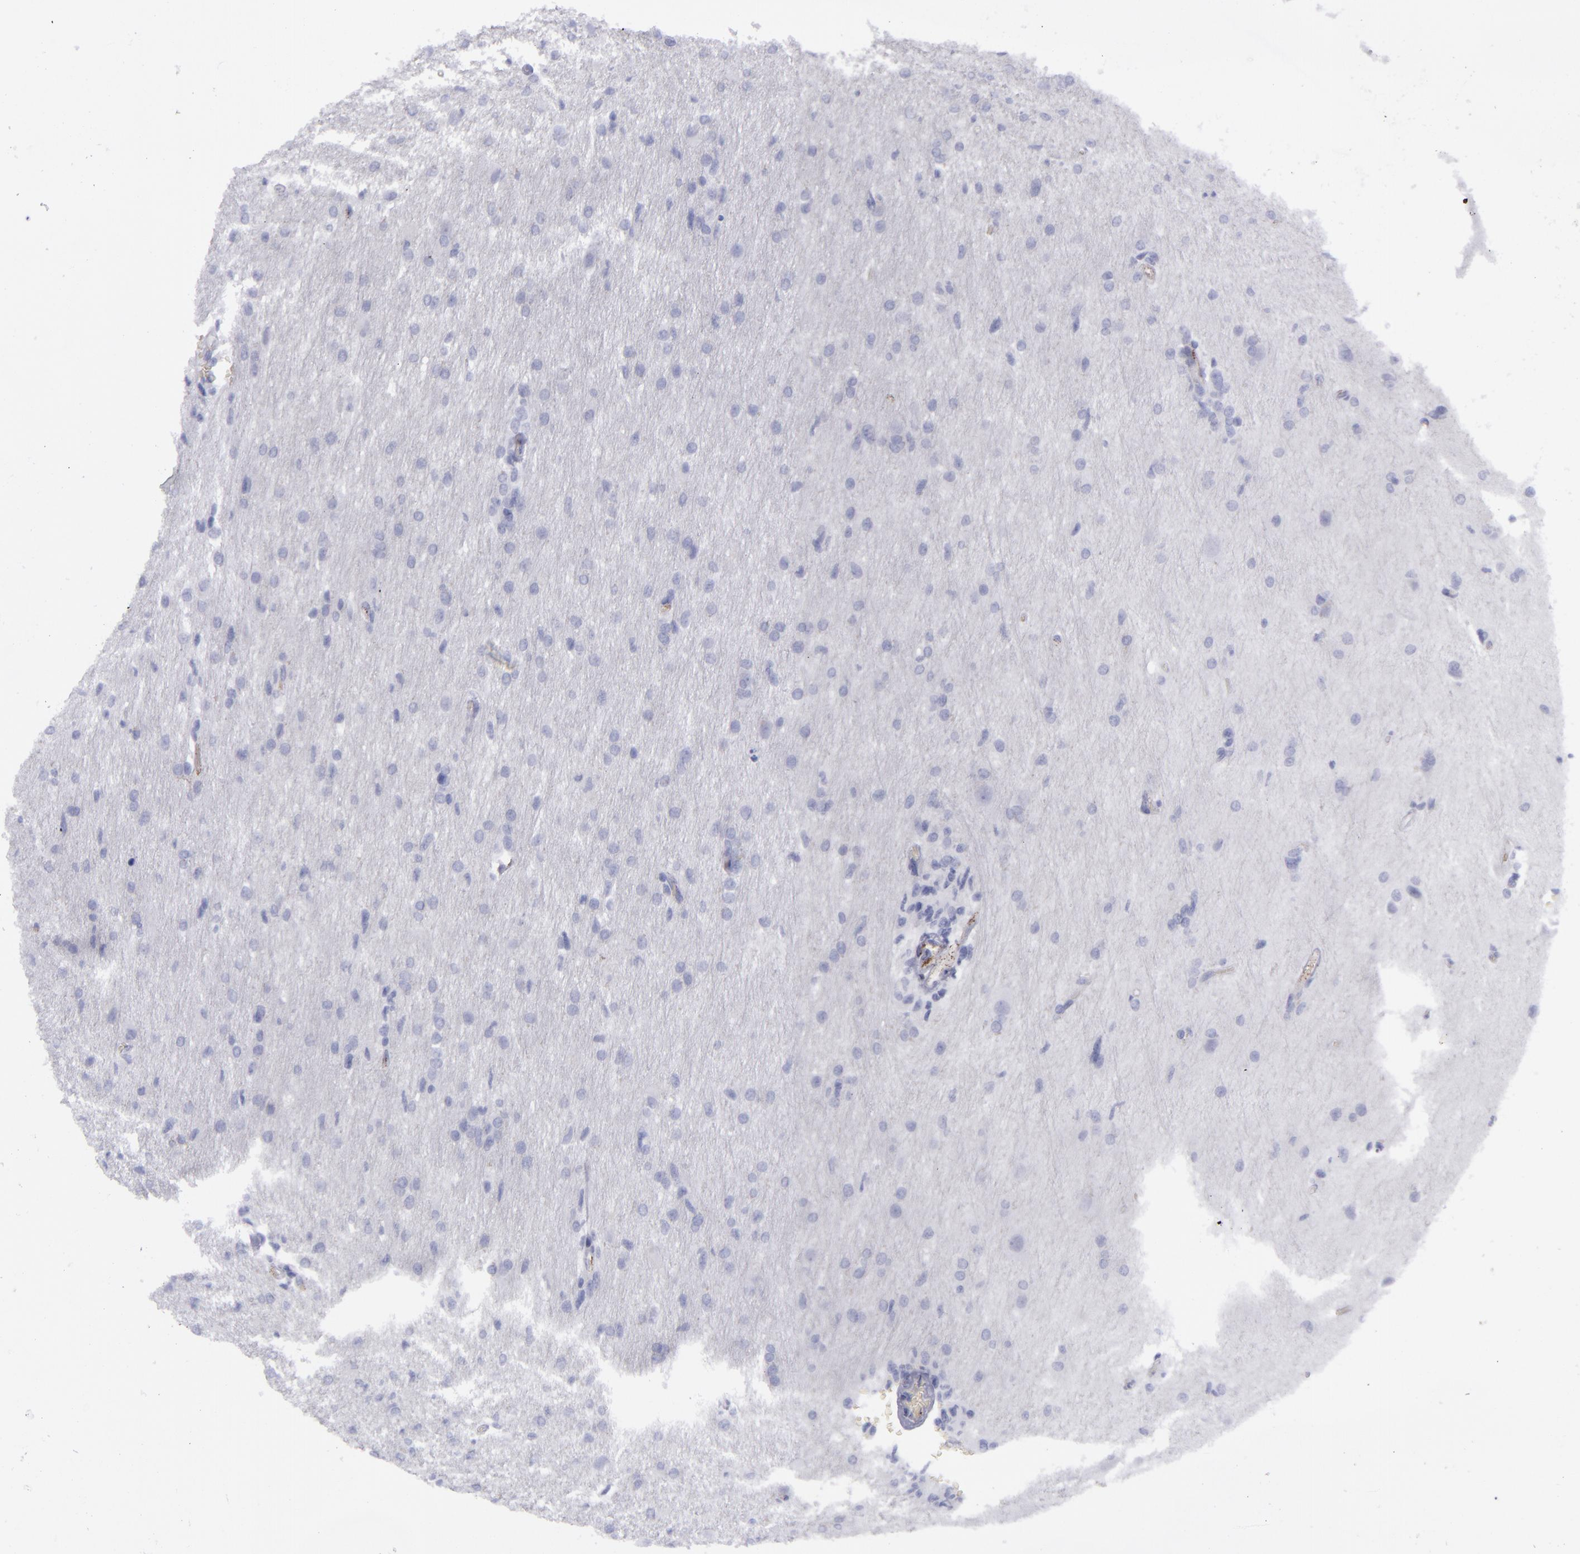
{"staining": {"intensity": "negative", "quantity": "none", "location": "none"}, "tissue": "glioma", "cell_type": "Tumor cells", "image_type": "cancer", "snomed": [{"axis": "morphology", "description": "Glioma, malignant, High grade"}, {"axis": "topography", "description": "Brain"}], "caption": "Immunohistochemistry (IHC) of malignant glioma (high-grade) shows no staining in tumor cells.", "gene": "CD27", "patient": {"sex": "male", "age": 68}}